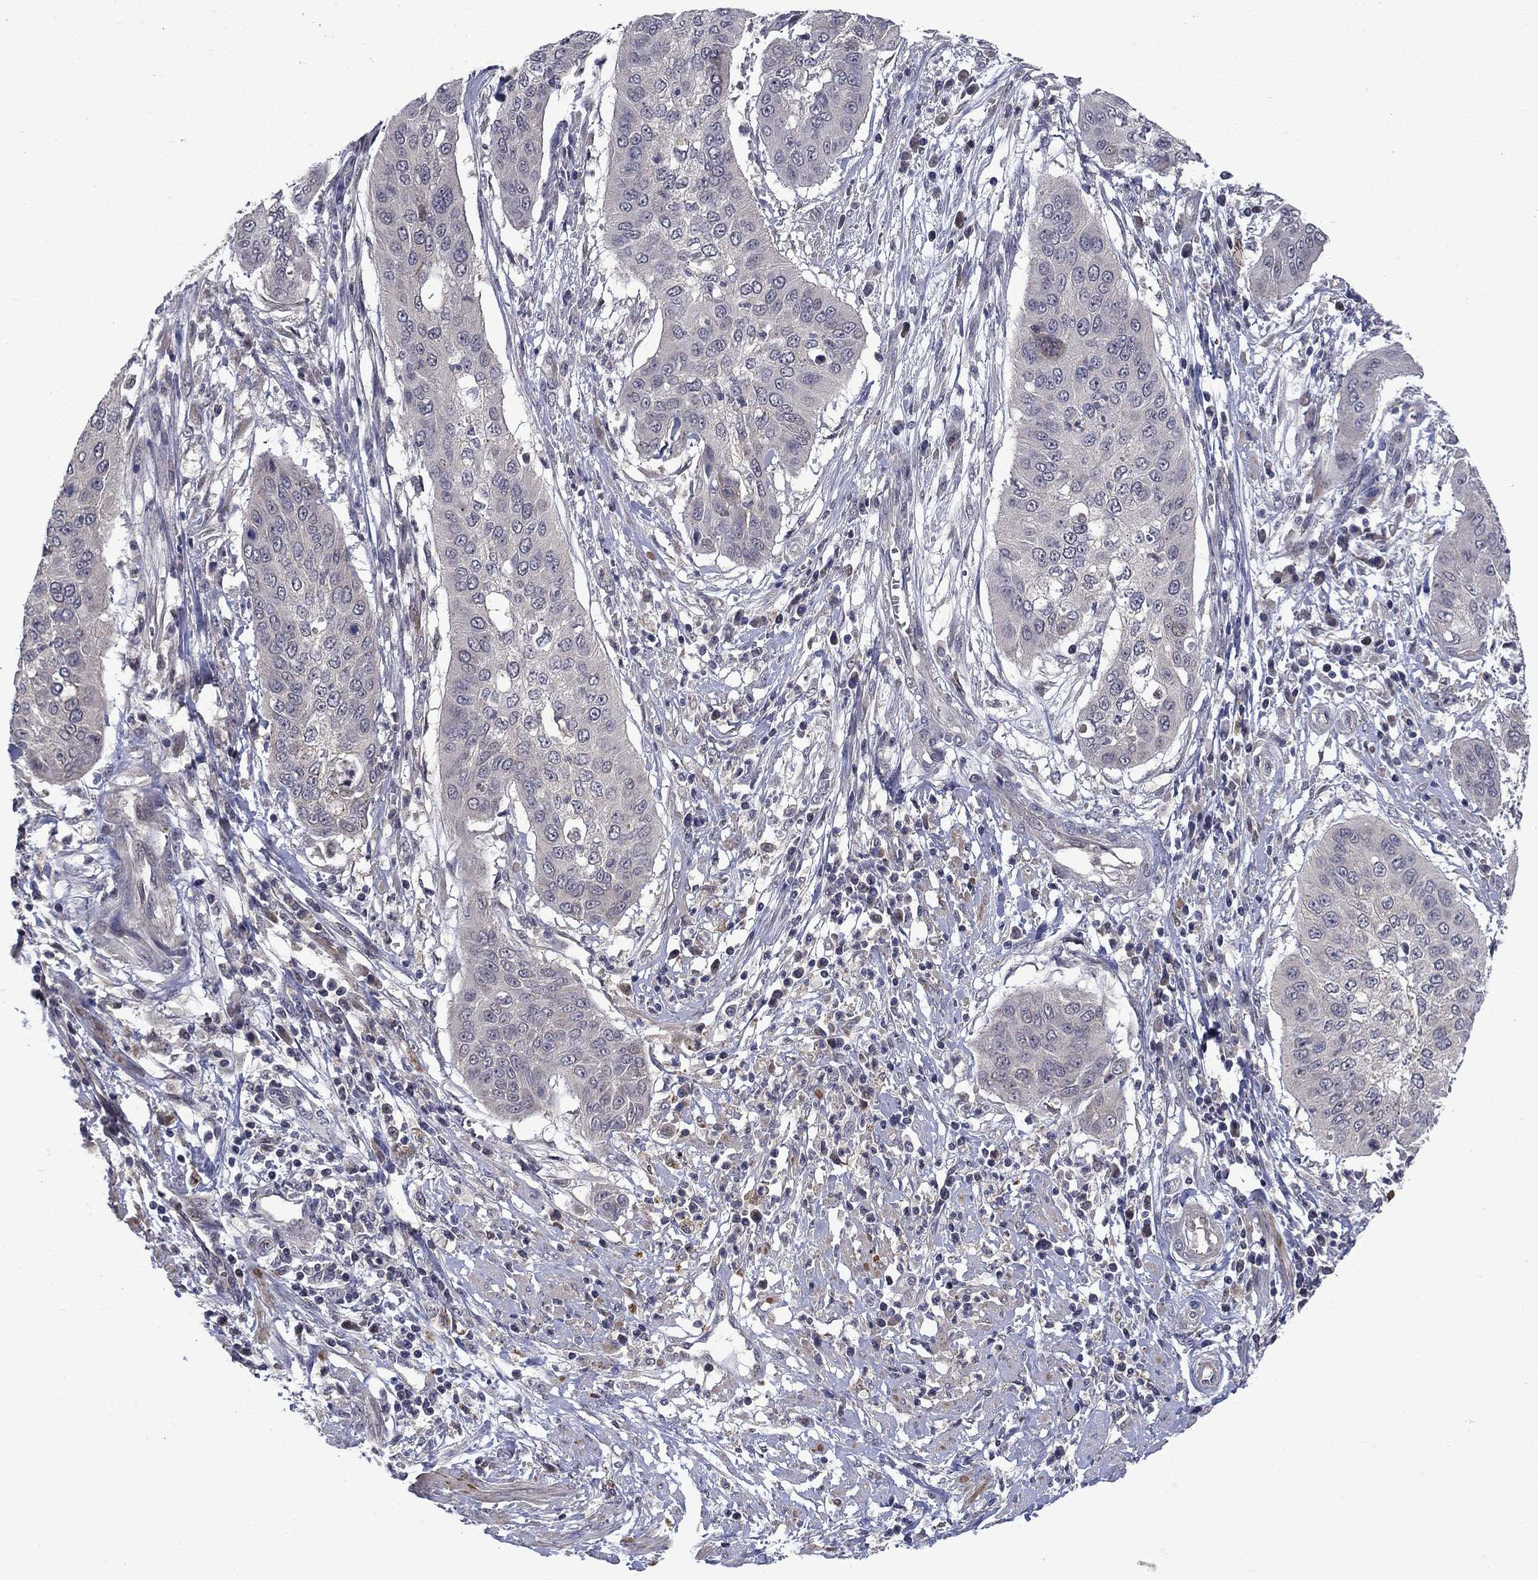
{"staining": {"intensity": "negative", "quantity": "none", "location": "none"}, "tissue": "cervical cancer", "cell_type": "Tumor cells", "image_type": "cancer", "snomed": [{"axis": "morphology", "description": "Squamous cell carcinoma, NOS"}, {"axis": "topography", "description": "Cervix"}], "caption": "Immunohistochemistry micrograph of cervical cancer (squamous cell carcinoma) stained for a protein (brown), which displays no expression in tumor cells. (DAB immunohistochemistry (IHC), high magnification).", "gene": "FAM3B", "patient": {"sex": "female", "age": 39}}